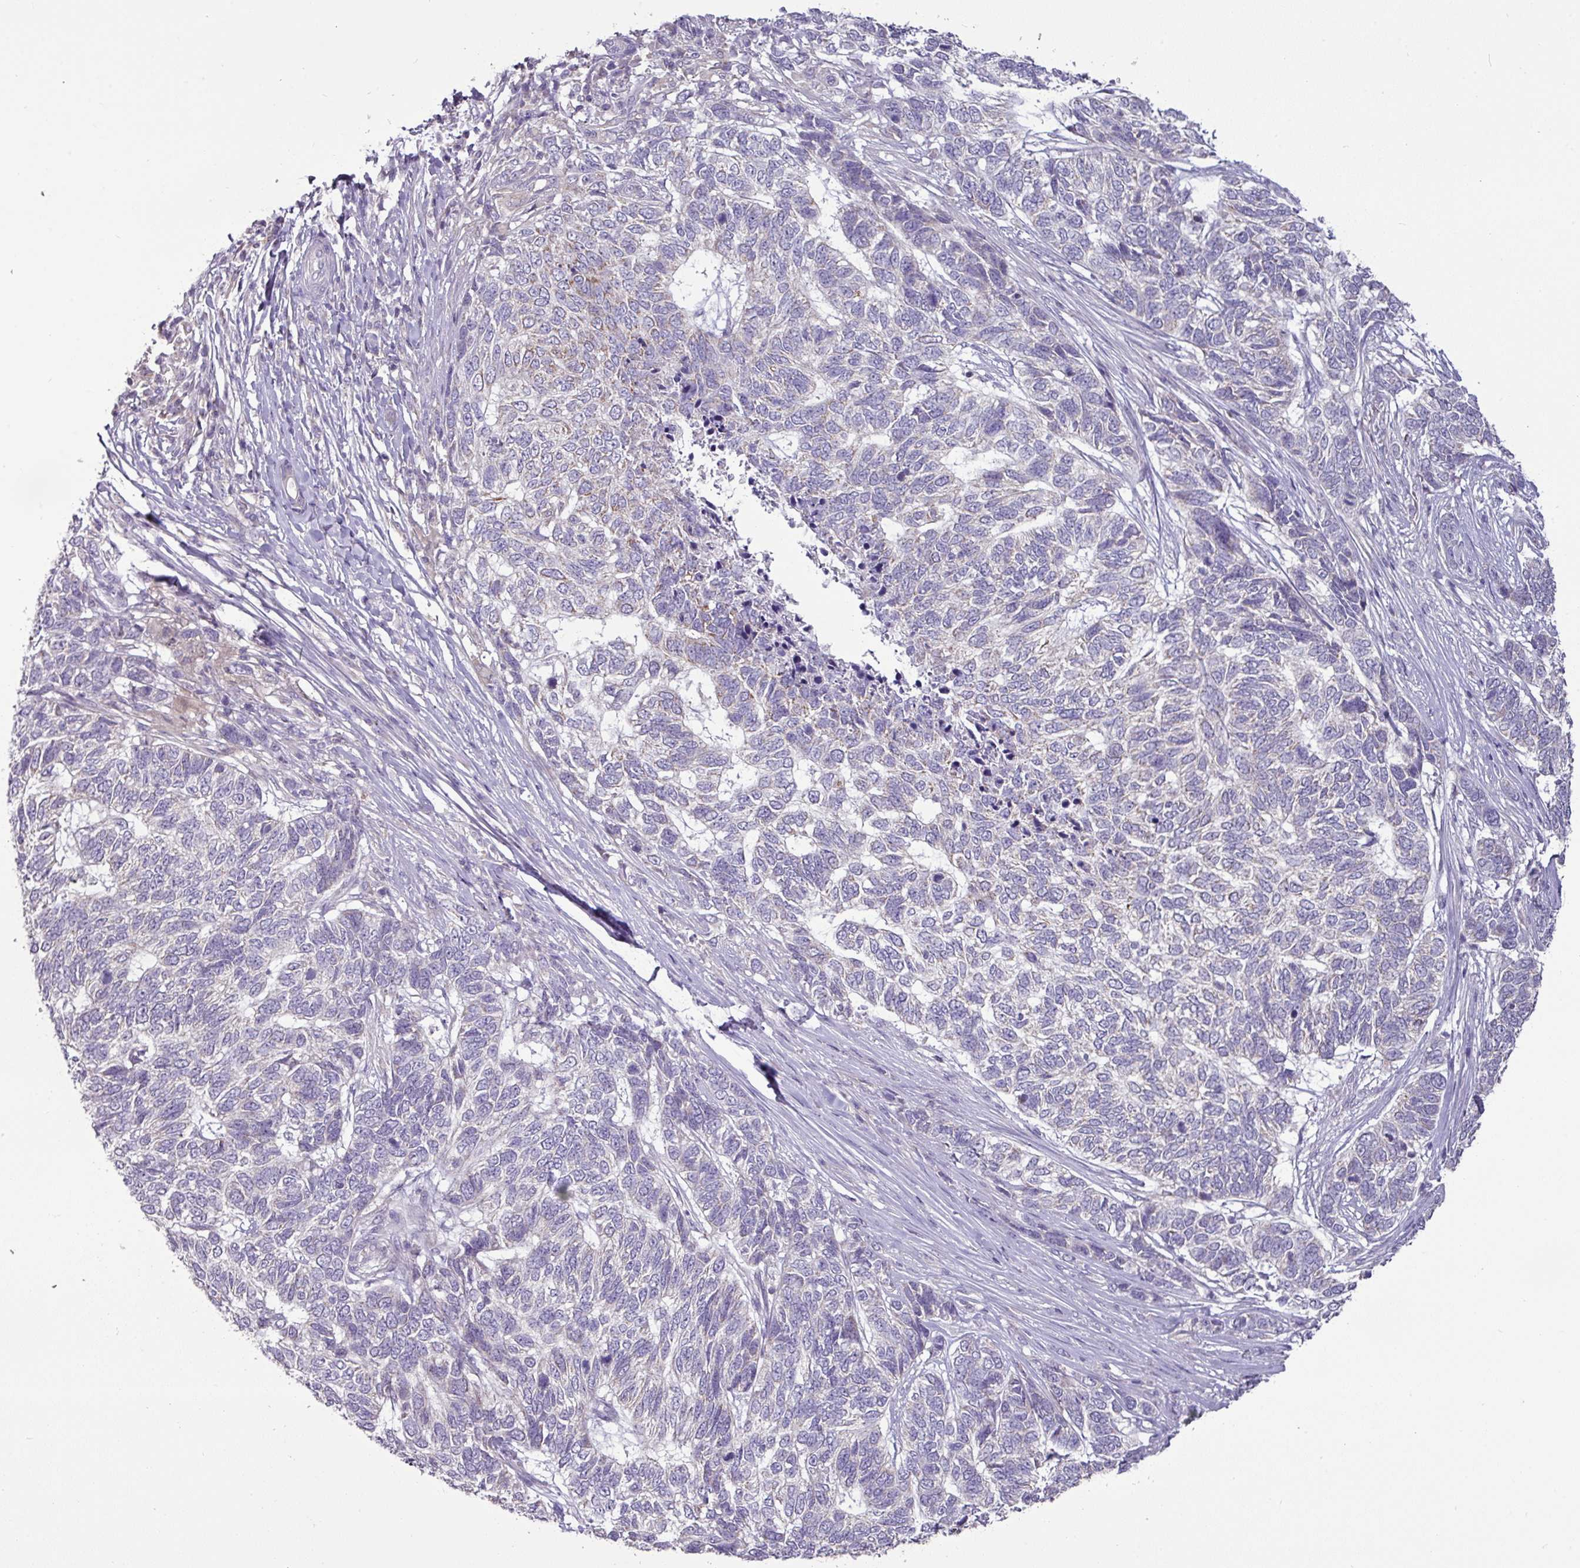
{"staining": {"intensity": "negative", "quantity": "none", "location": "none"}, "tissue": "skin cancer", "cell_type": "Tumor cells", "image_type": "cancer", "snomed": [{"axis": "morphology", "description": "Basal cell carcinoma"}, {"axis": "topography", "description": "Skin"}], "caption": "Tumor cells are negative for protein expression in human skin cancer.", "gene": "TRAPPC1", "patient": {"sex": "female", "age": 65}}